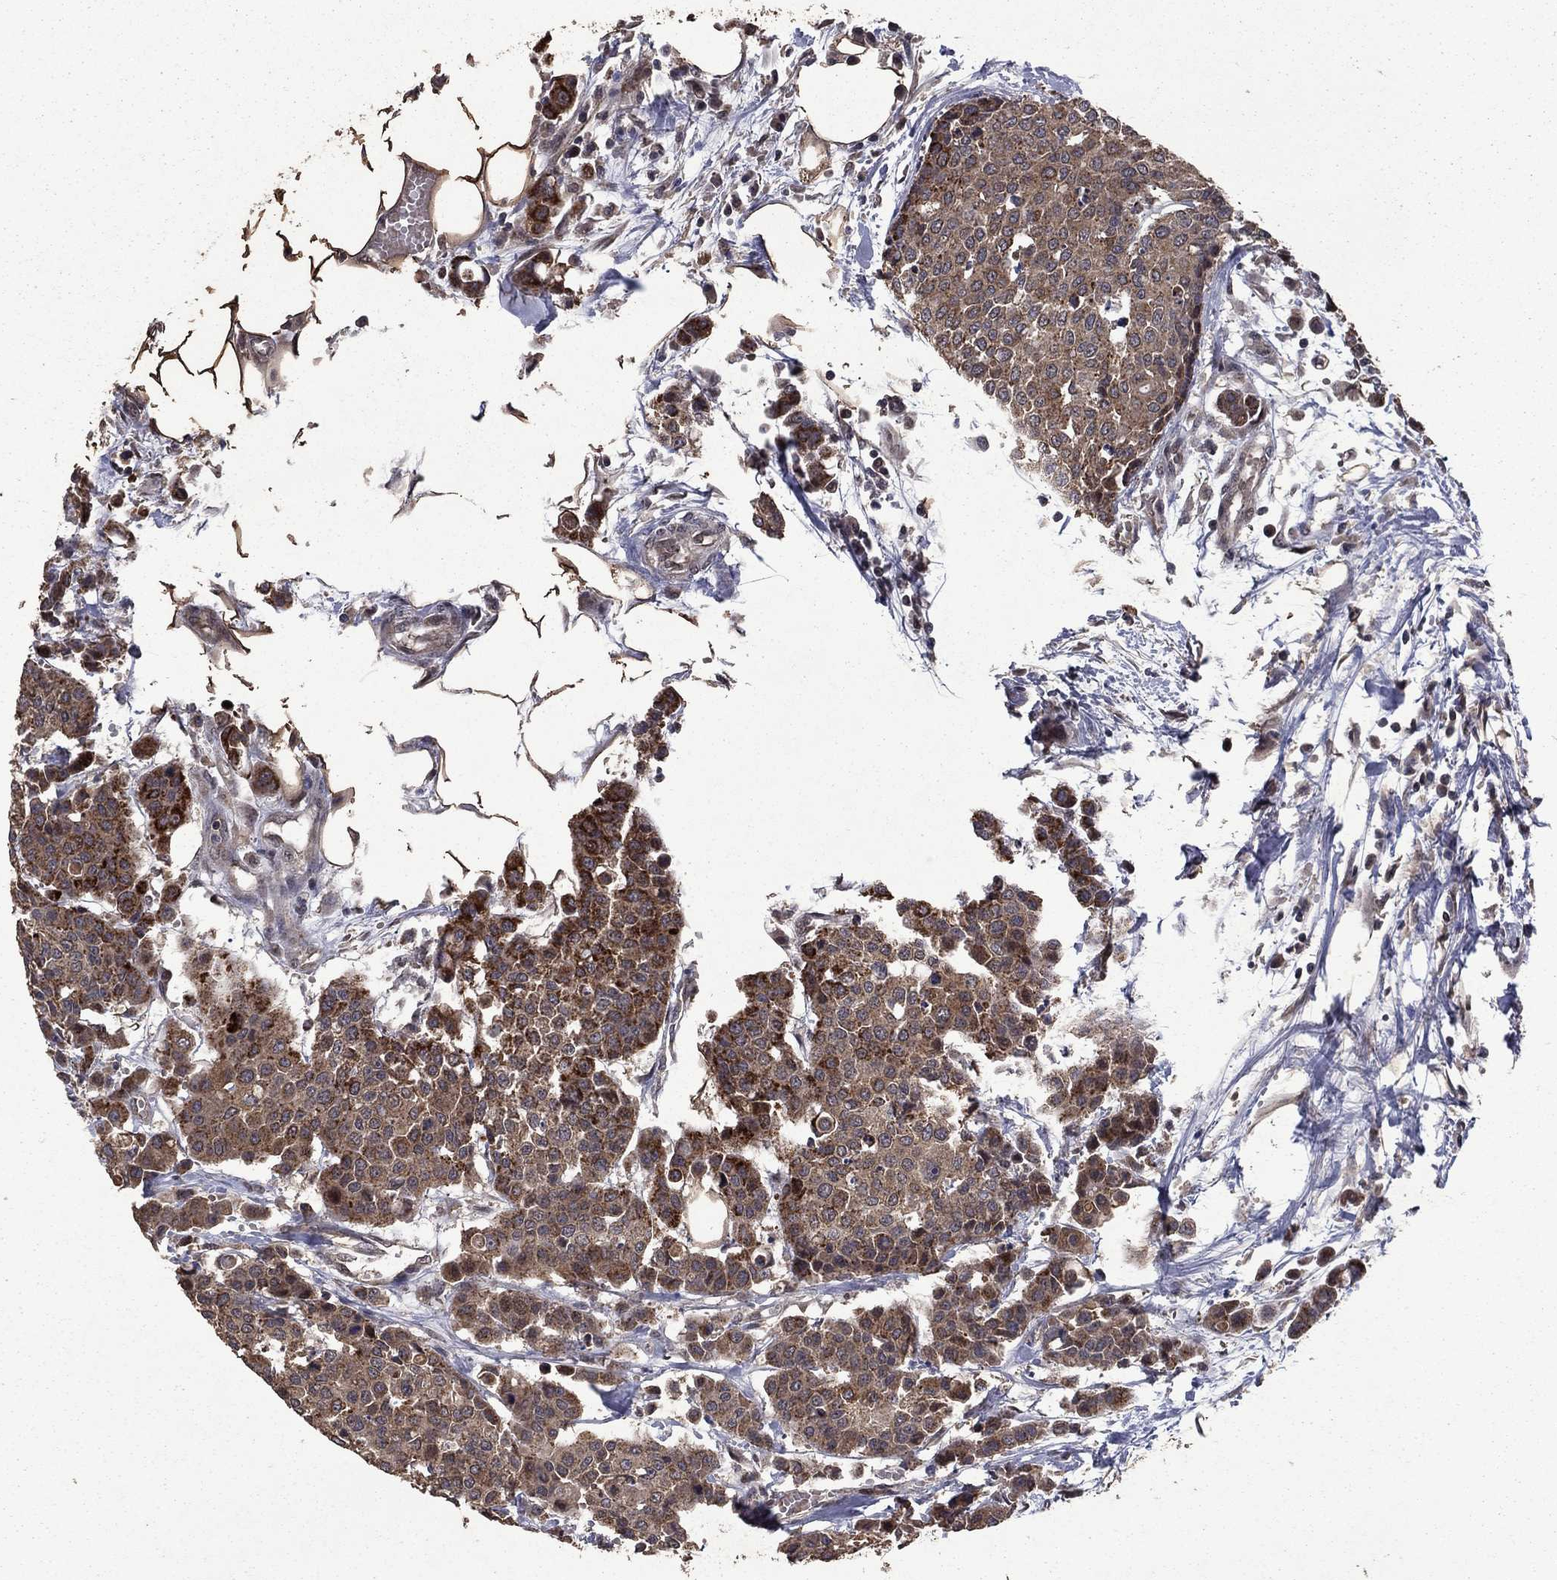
{"staining": {"intensity": "moderate", "quantity": ">75%", "location": "cytoplasmic/membranous"}, "tissue": "carcinoid", "cell_type": "Tumor cells", "image_type": "cancer", "snomed": [{"axis": "morphology", "description": "Carcinoid, malignant, NOS"}, {"axis": "topography", "description": "Colon"}], "caption": "A brown stain shows moderate cytoplasmic/membranous expression of a protein in malignant carcinoid tumor cells.", "gene": "DHRS1", "patient": {"sex": "male", "age": 81}}